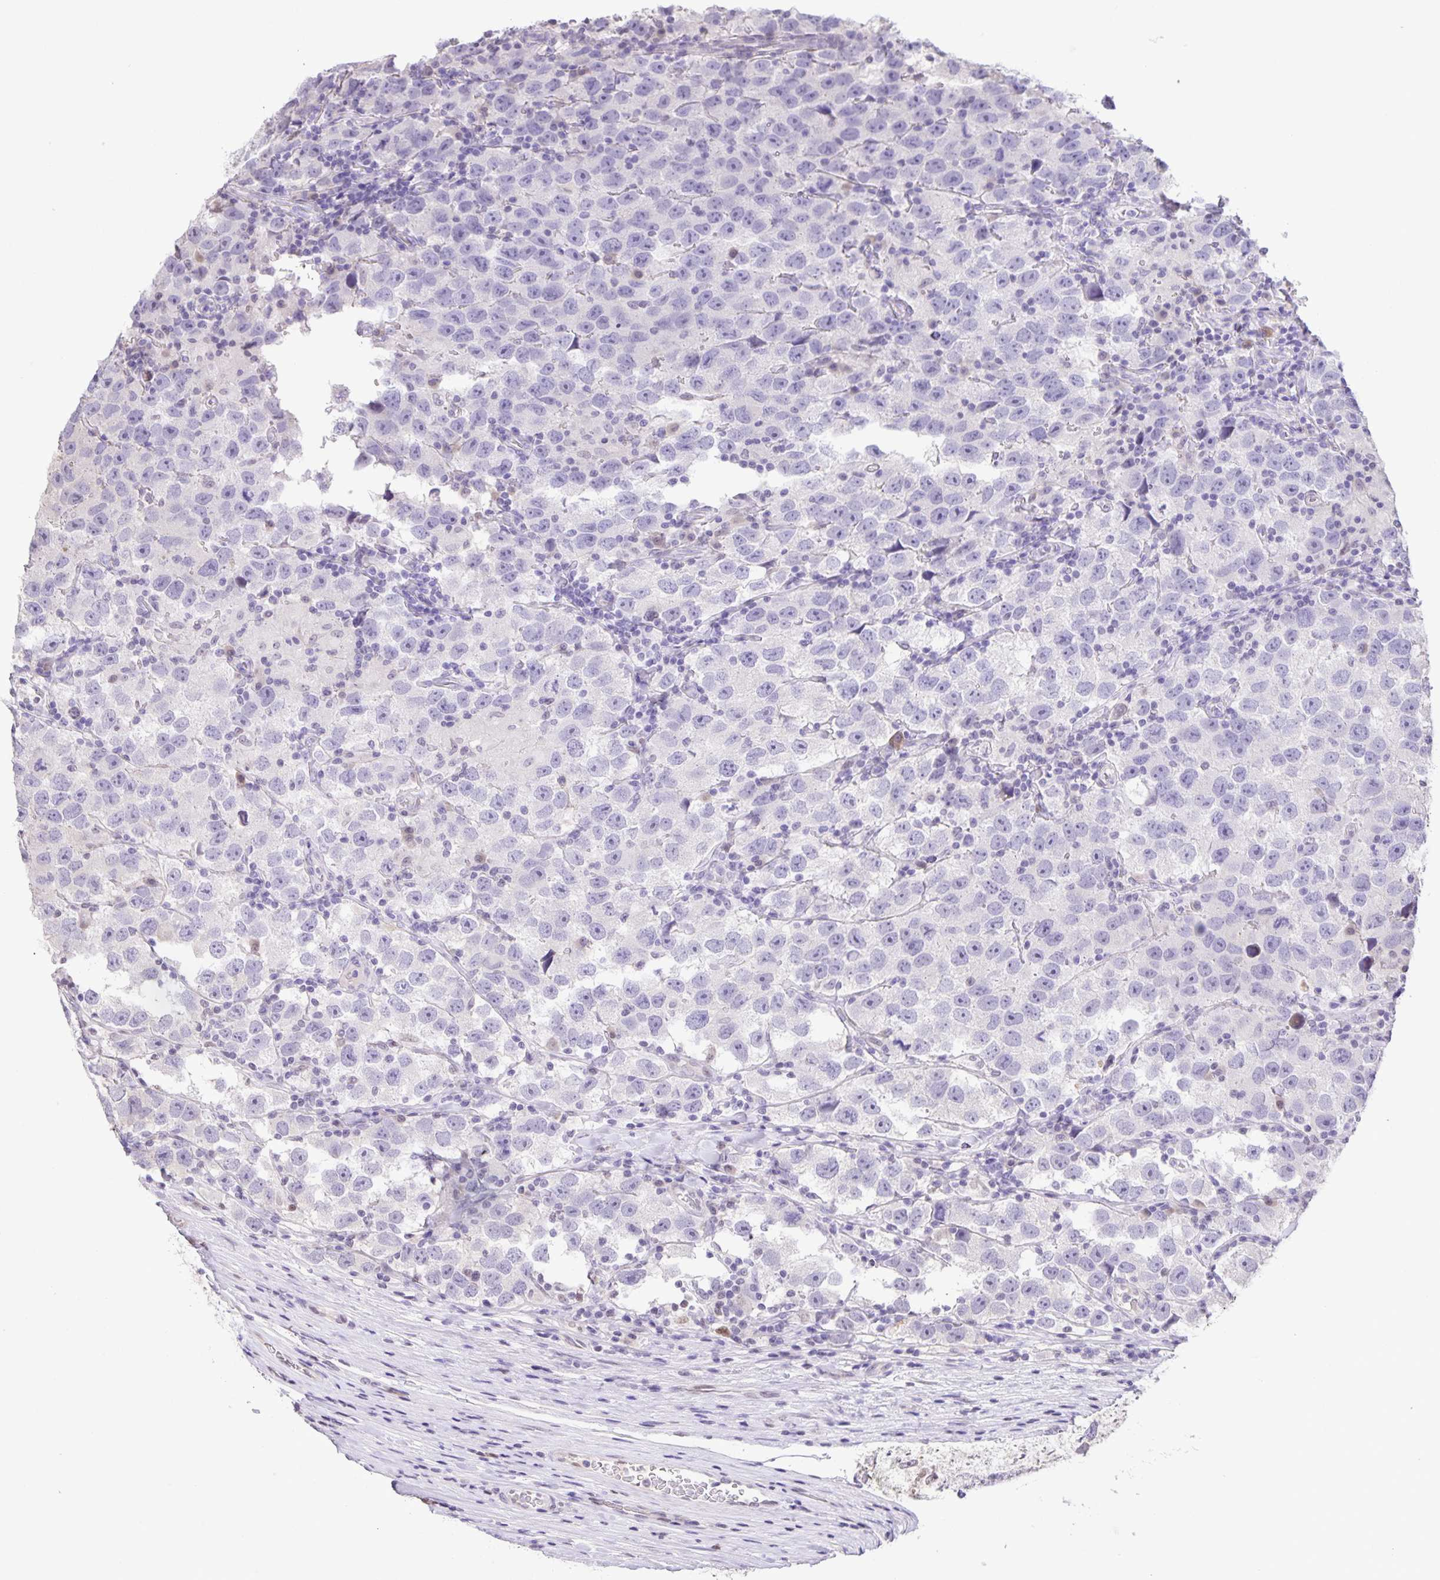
{"staining": {"intensity": "negative", "quantity": "none", "location": "none"}, "tissue": "testis cancer", "cell_type": "Tumor cells", "image_type": "cancer", "snomed": [{"axis": "morphology", "description": "Seminoma, NOS"}, {"axis": "topography", "description": "Testis"}], "caption": "Immunohistochemistry micrograph of neoplastic tissue: seminoma (testis) stained with DAB (3,3'-diaminobenzidine) demonstrates no significant protein expression in tumor cells.", "gene": "ONECUT2", "patient": {"sex": "male", "age": 26}}